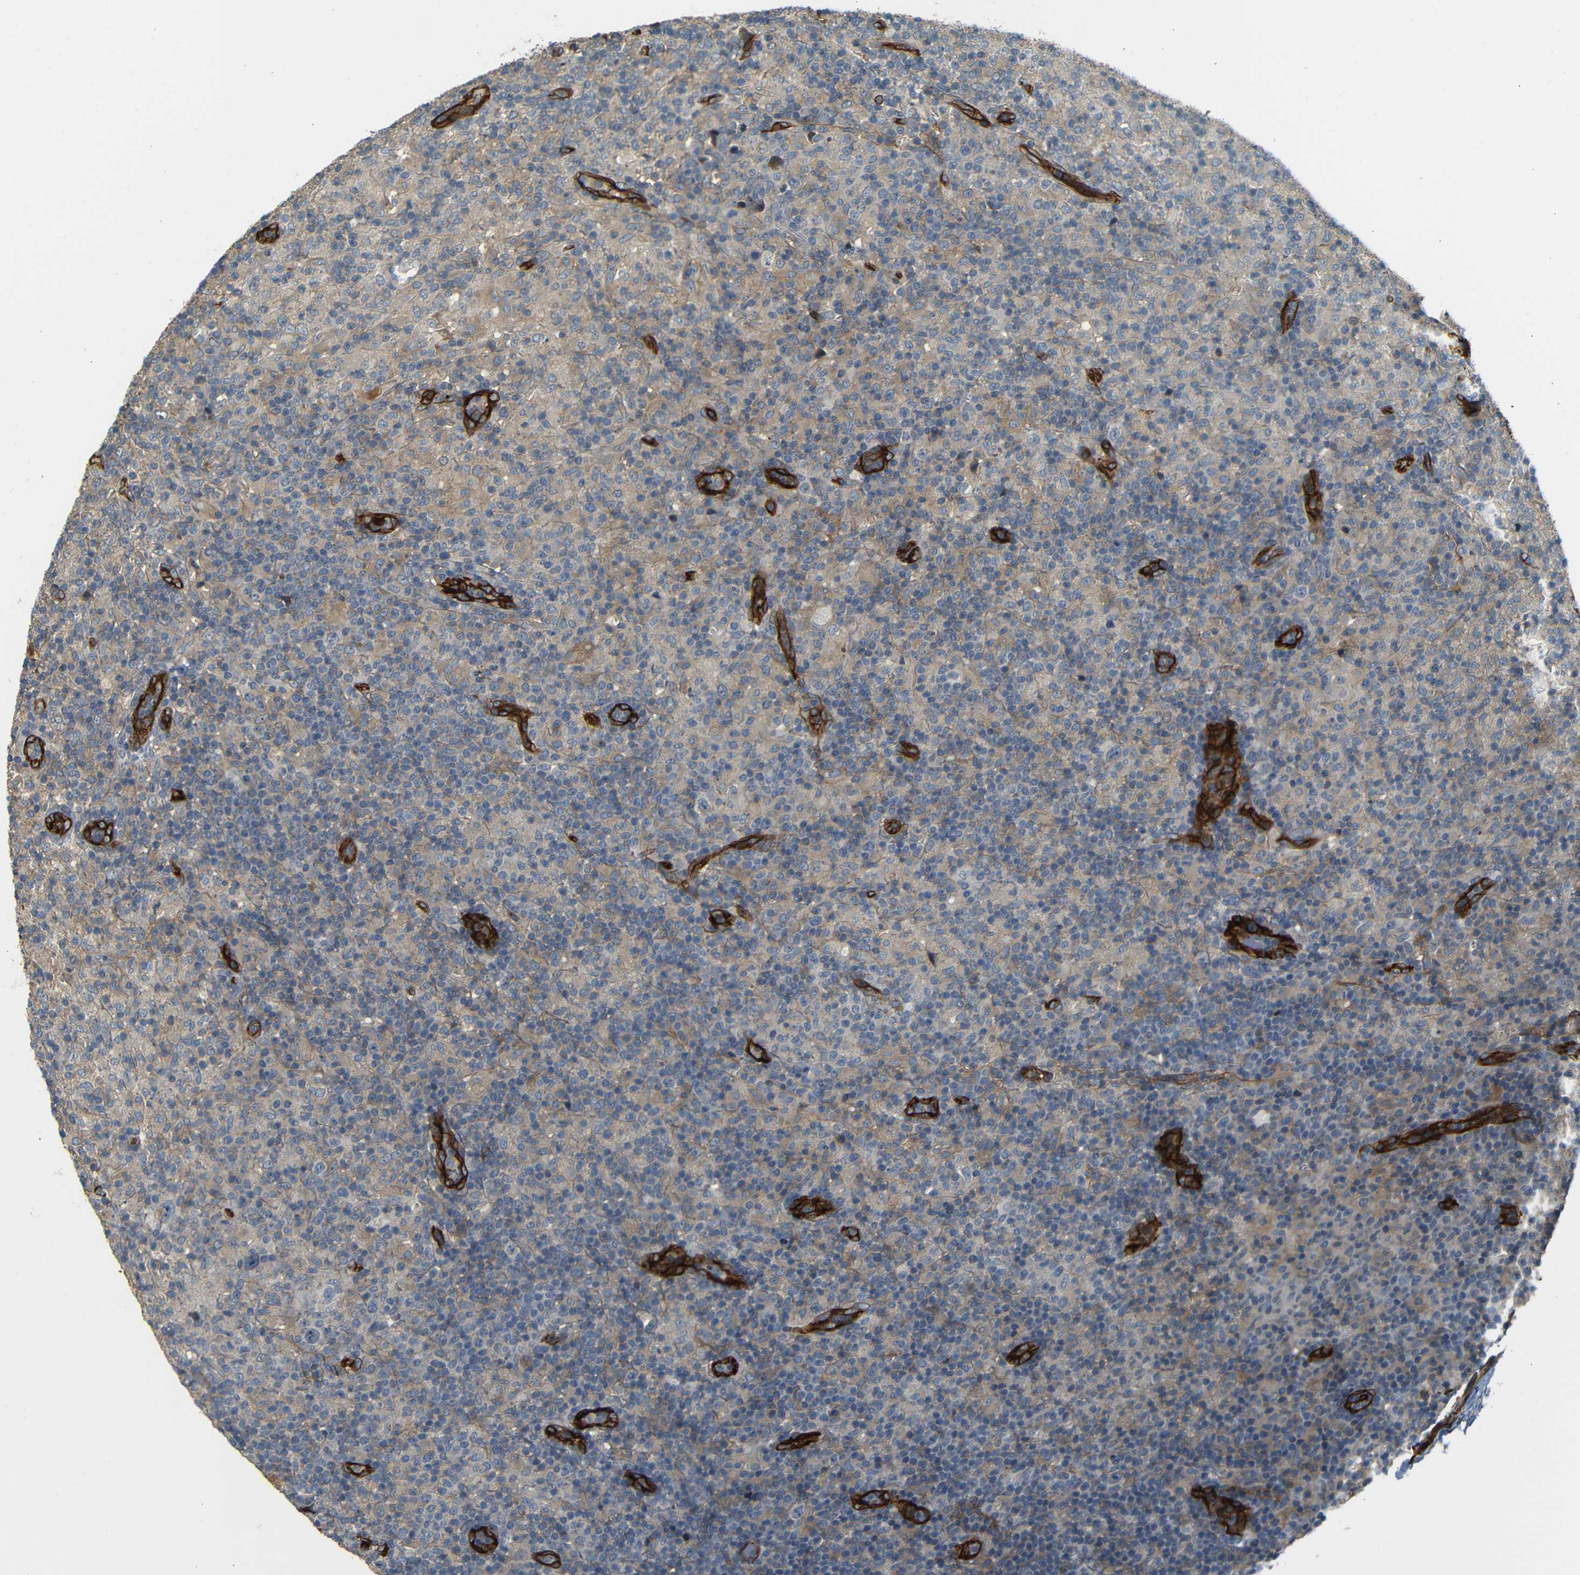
{"staining": {"intensity": "negative", "quantity": "none", "location": "none"}, "tissue": "lymphoma", "cell_type": "Tumor cells", "image_type": "cancer", "snomed": [{"axis": "morphology", "description": "Hodgkin's disease, NOS"}, {"axis": "topography", "description": "Lymph node"}], "caption": "Lymphoma was stained to show a protein in brown. There is no significant positivity in tumor cells.", "gene": "RELL1", "patient": {"sex": "male", "age": 70}}